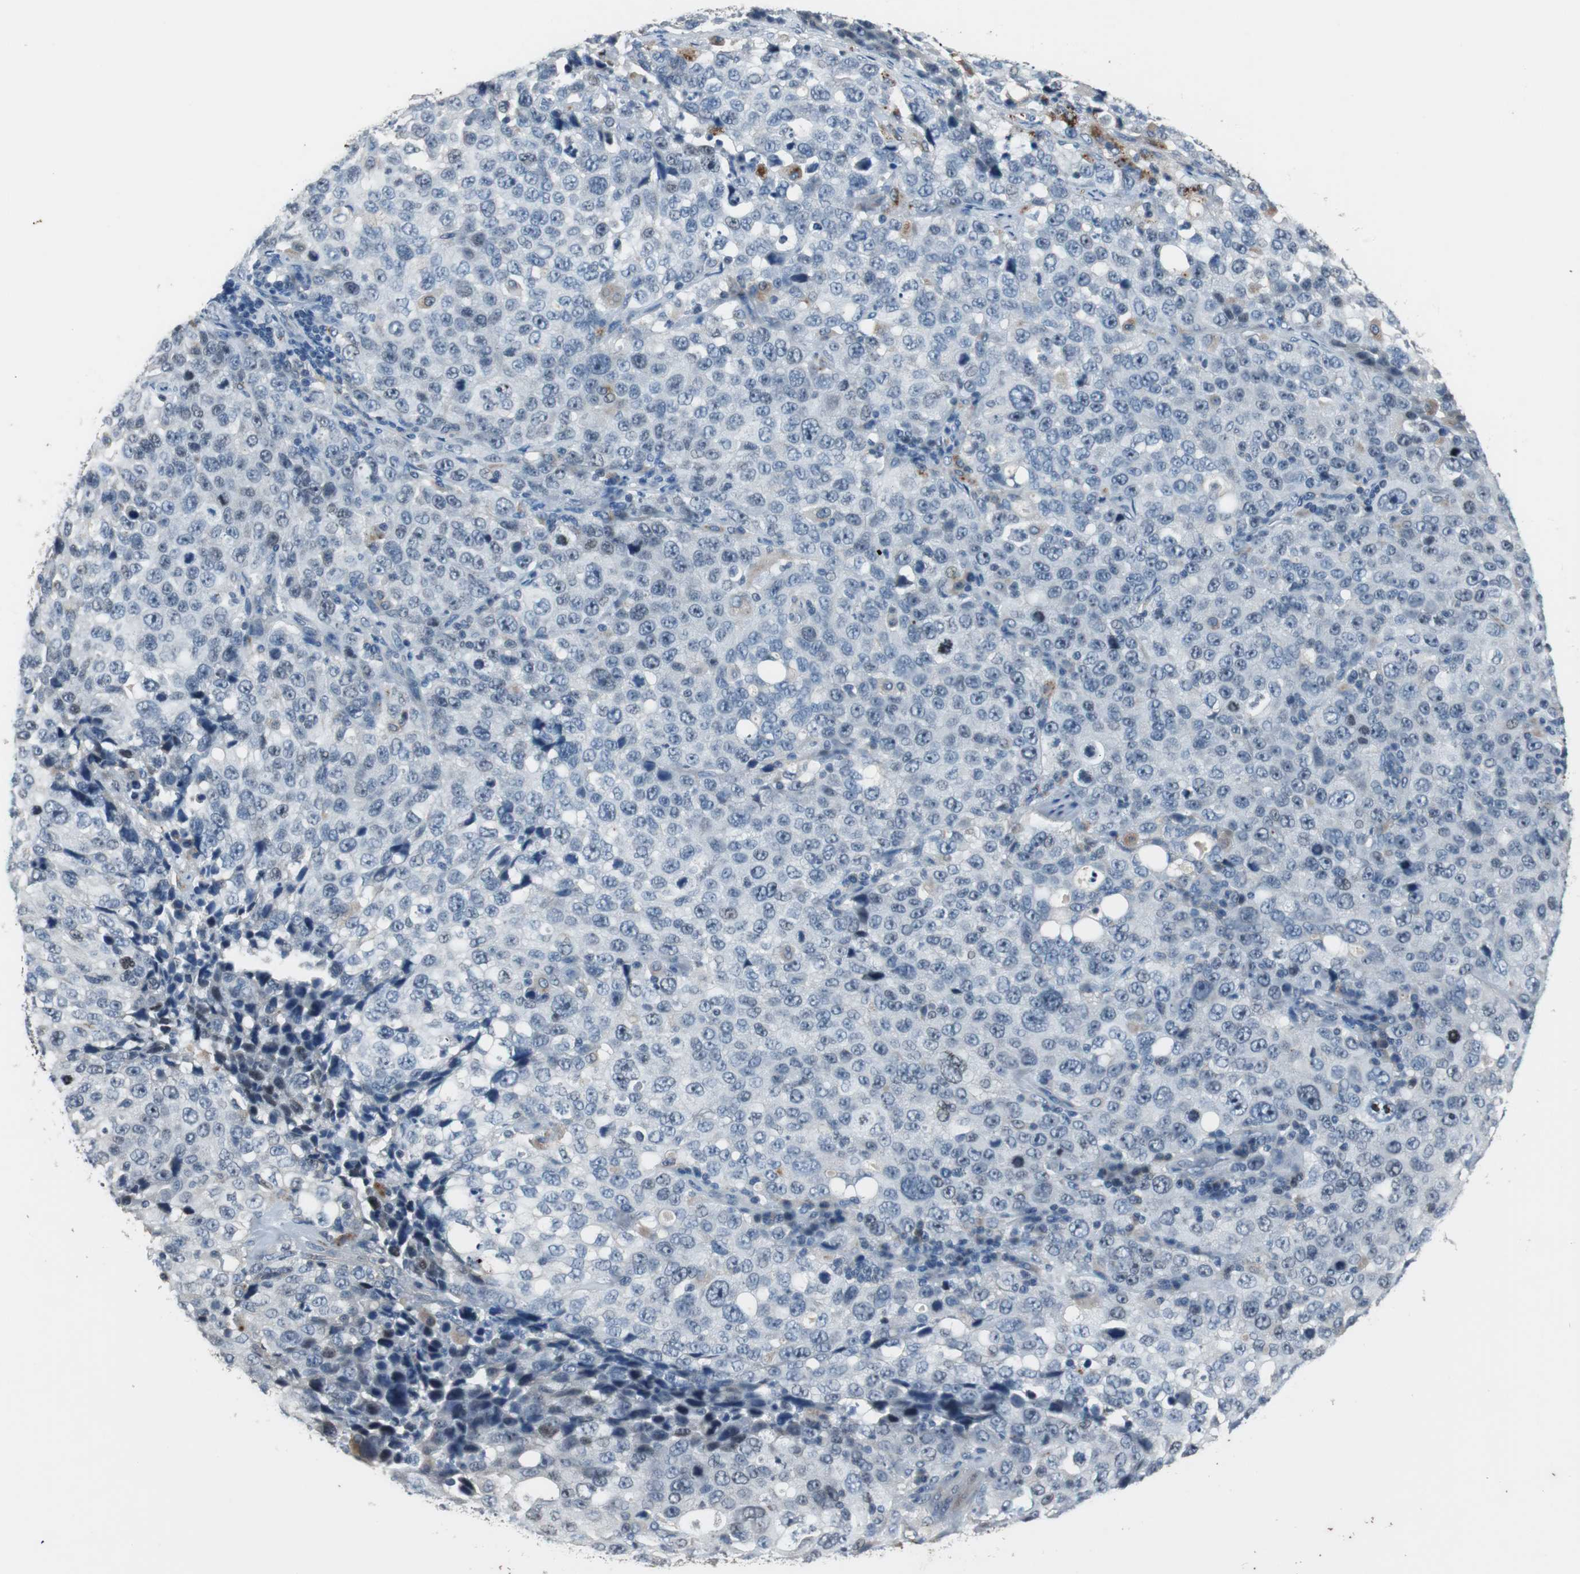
{"staining": {"intensity": "negative", "quantity": "none", "location": "none"}, "tissue": "stomach cancer", "cell_type": "Tumor cells", "image_type": "cancer", "snomed": [{"axis": "morphology", "description": "Normal tissue, NOS"}, {"axis": "morphology", "description": "Adenocarcinoma, NOS"}, {"axis": "topography", "description": "Stomach"}], "caption": "This is a image of immunohistochemistry (IHC) staining of stomach adenocarcinoma, which shows no positivity in tumor cells.", "gene": "PCYT1B", "patient": {"sex": "male", "age": 48}}